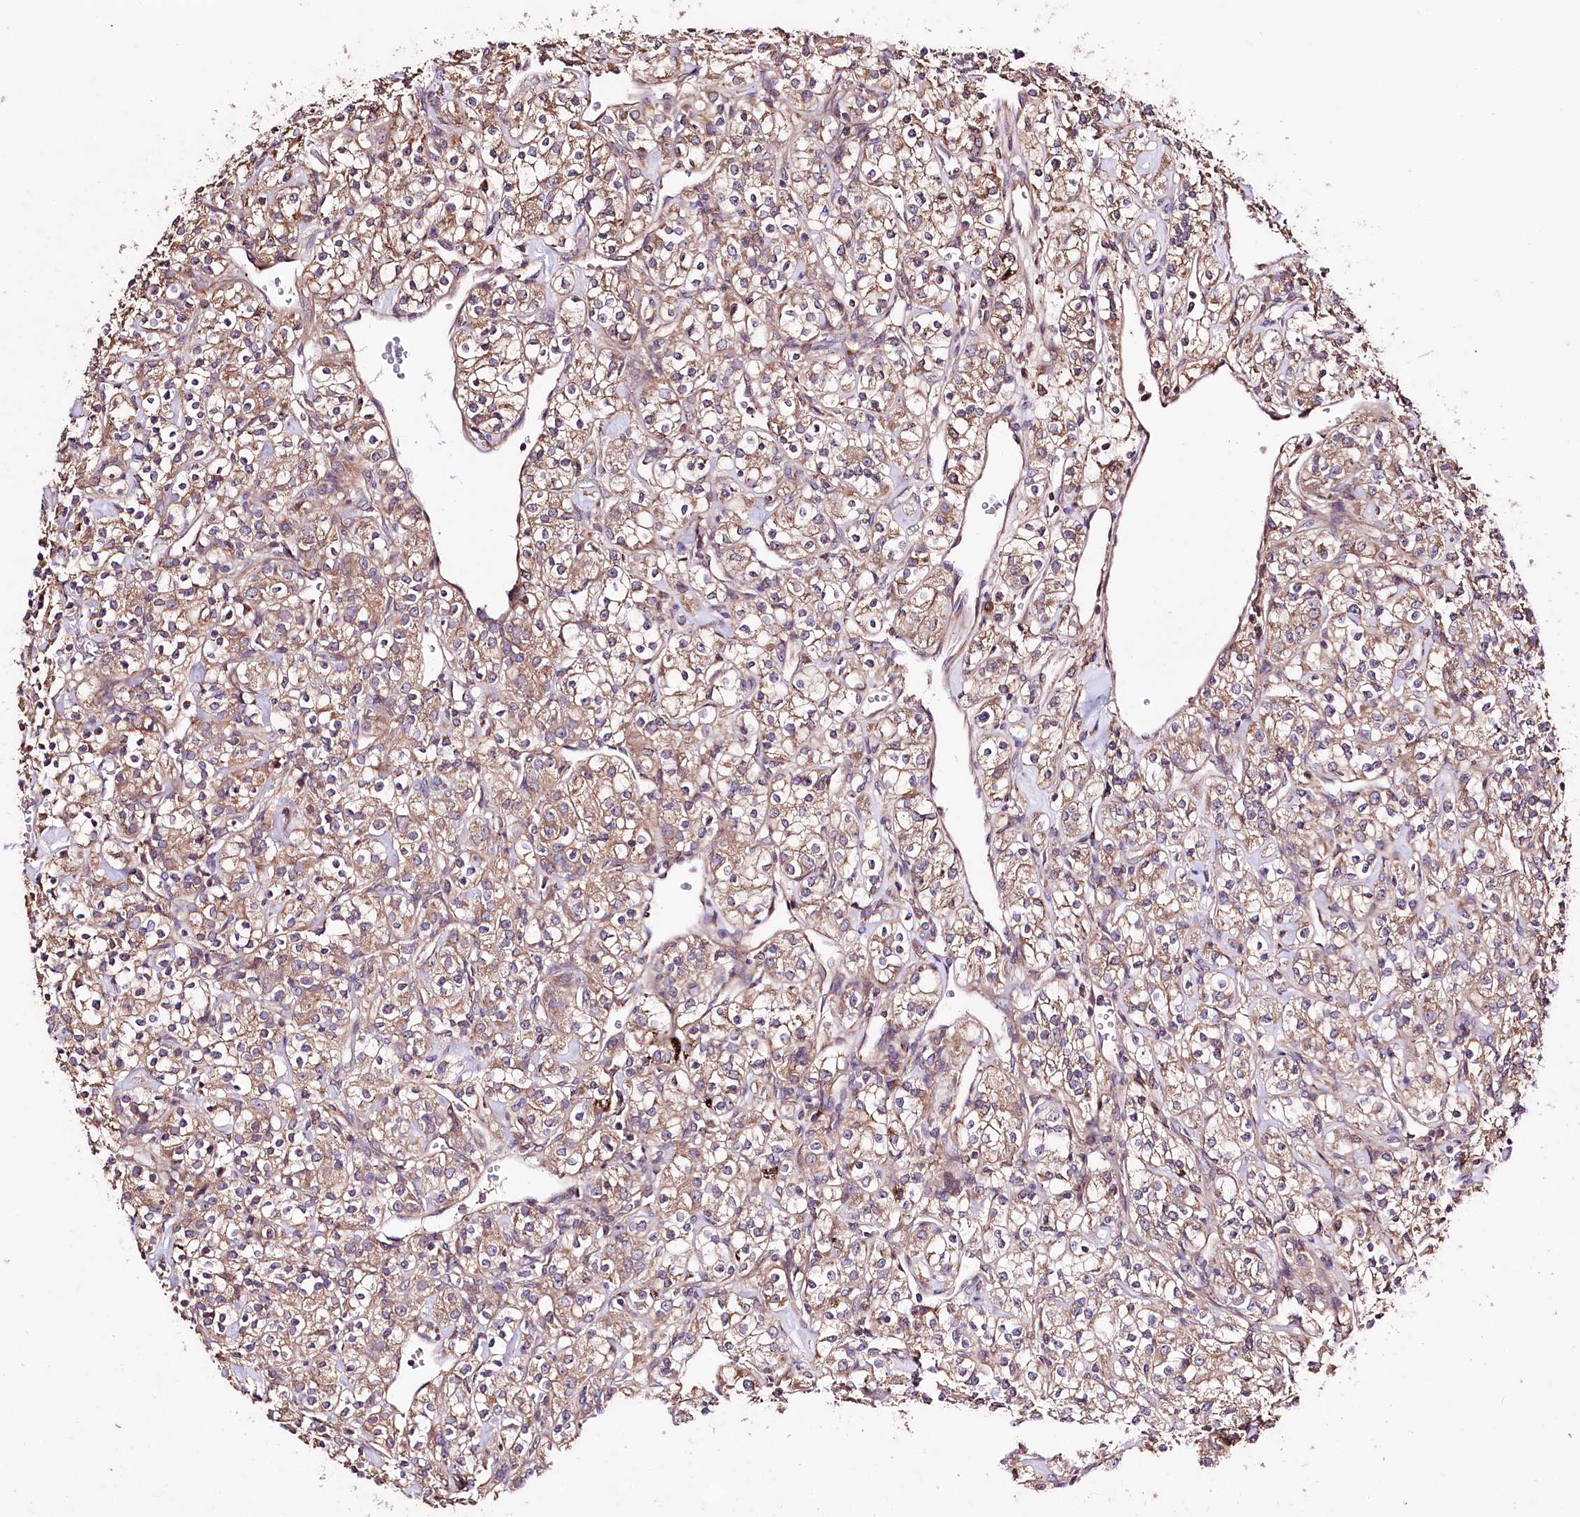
{"staining": {"intensity": "moderate", "quantity": ">75%", "location": "cytoplasmic/membranous"}, "tissue": "renal cancer", "cell_type": "Tumor cells", "image_type": "cancer", "snomed": [{"axis": "morphology", "description": "Adenocarcinoma, NOS"}, {"axis": "topography", "description": "Kidney"}], "caption": "The immunohistochemical stain shows moderate cytoplasmic/membranous positivity in tumor cells of renal cancer (adenocarcinoma) tissue.", "gene": "WWC1", "patient": {"sex": "male", "age": 77}}